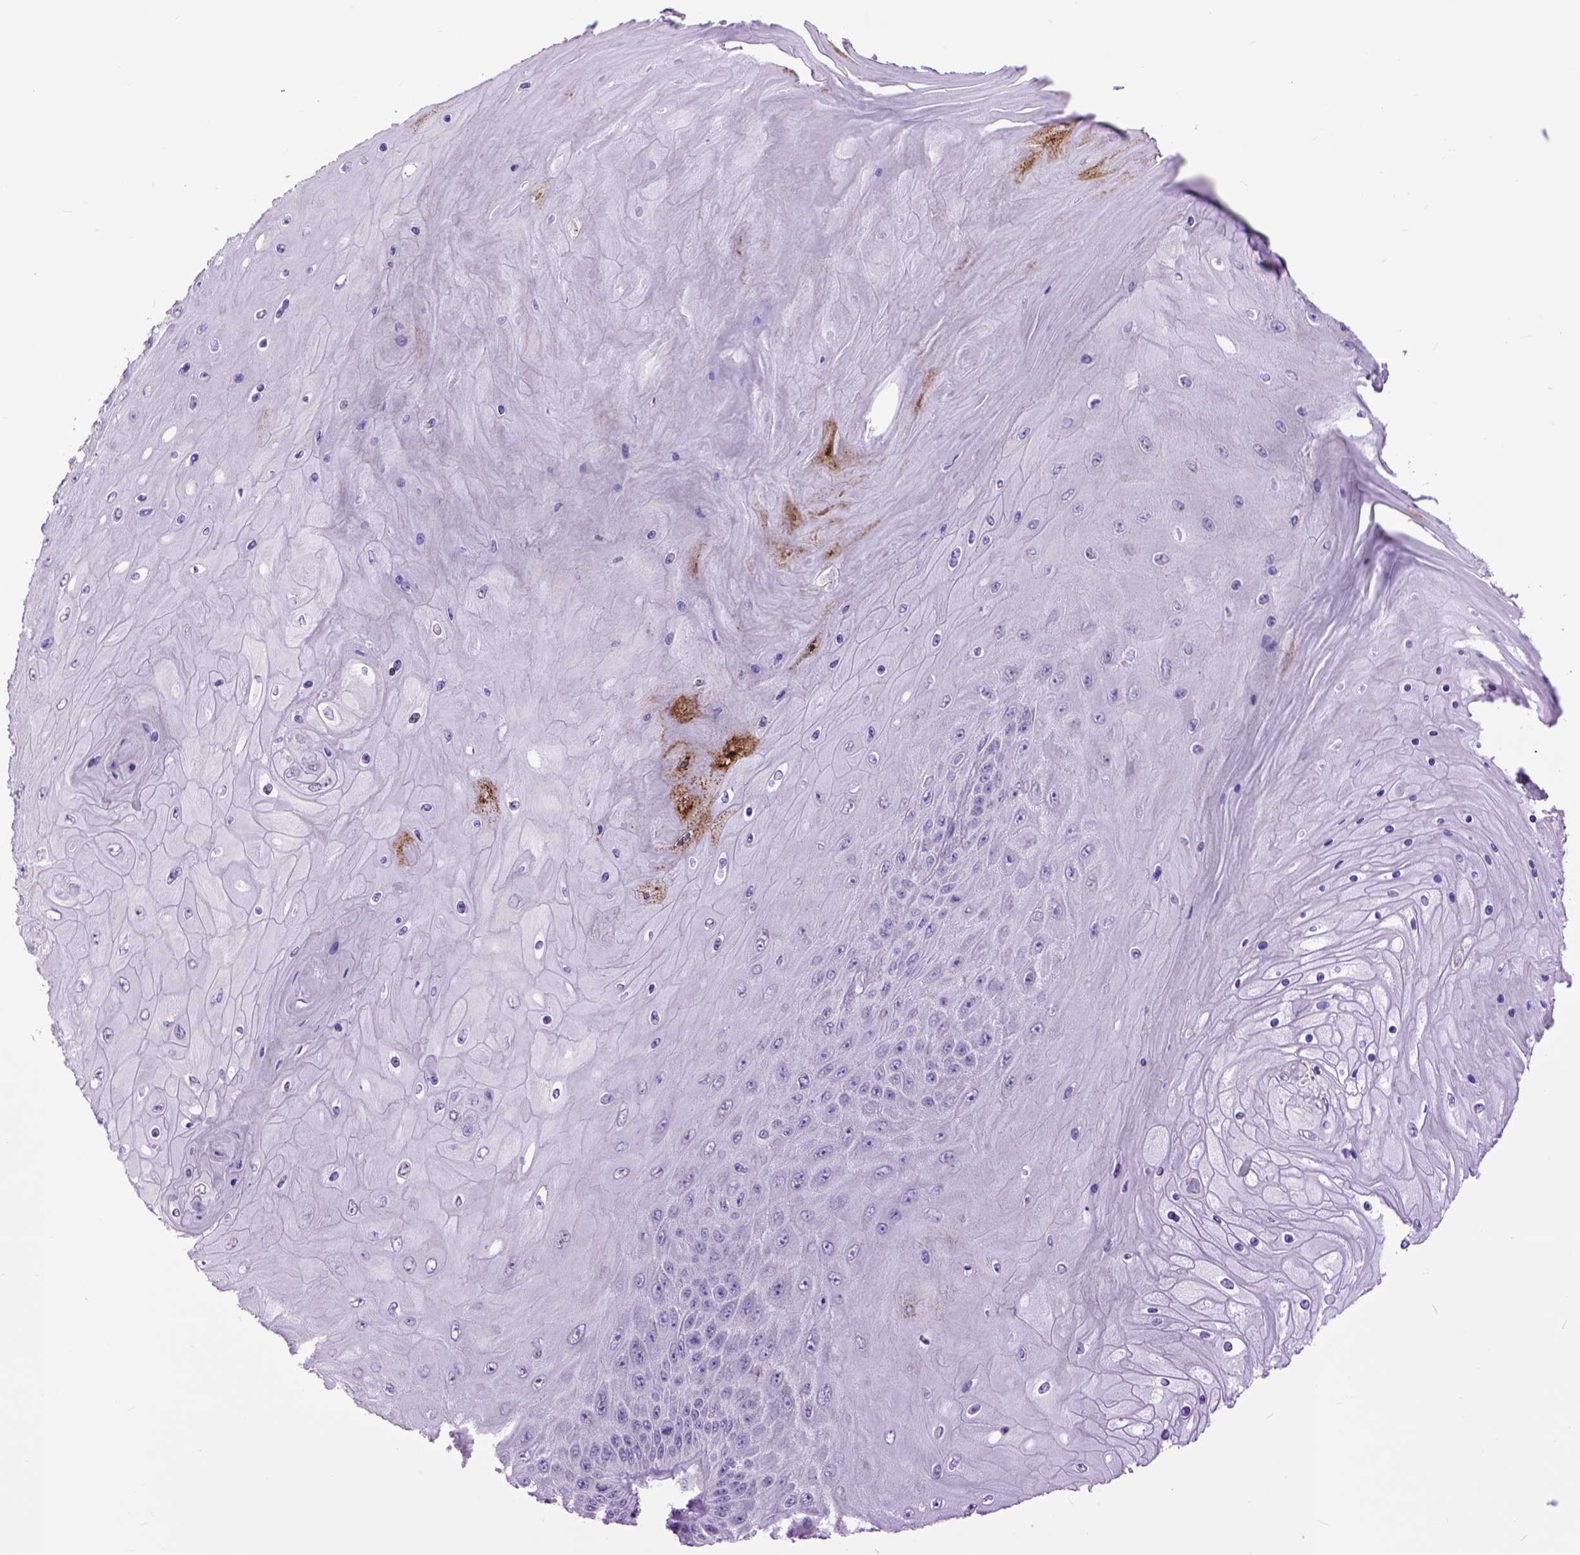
{"staining": {"intensity": "negative", "quantity": "none", "location": "none"}, "tissue": "skin cancer", "cell_type": "Tumor cells", "image_type": "cancer", "snomed": [{"axis": "morphology", "description": "Squamous cell carcinoma, NOS"}, {"axis": "topography", "description": "Skin"}], "caption": "IHC of squamous cell carcinoma (skin) displays no expression in tumor cells.", "gene": "RAB25", "patient": {"sex": "male", "age": 62}}